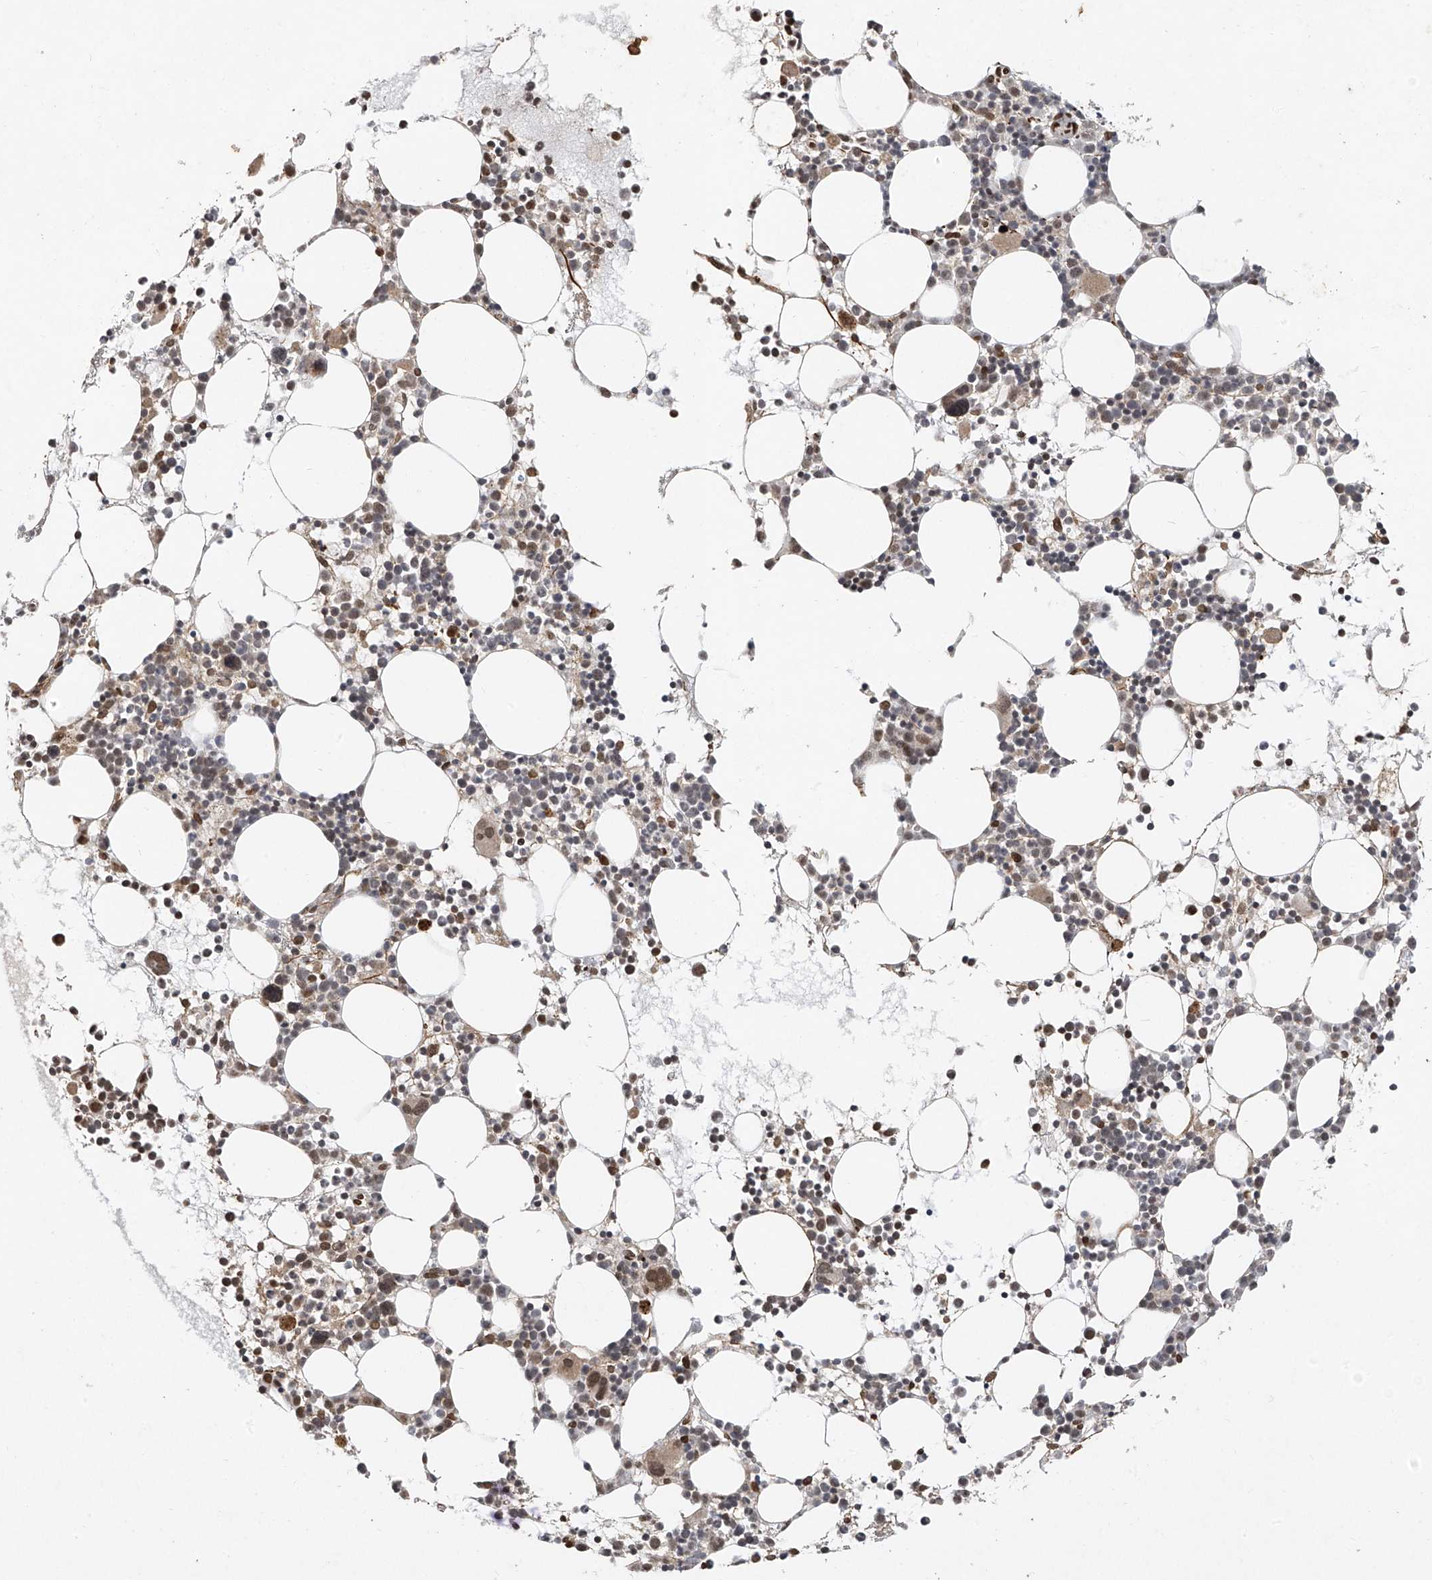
{"staining": {"intensity": "moderate", "quantity": "<25%", "location": "nuclear"}, "tissue": "bone marrow", "cell_type": "Hematopoietic cells", "image_type": "normal", "snomed": [{"axis": "morphology", "description": "Normal tissue, NOS"}, {"axis": "topography", "description": "Bone marrow"}], "caption": "Unremarkable bone marrow demonstrates moderate nuclear positivity in approximately <25% of hematopoietic cells Nuclei are stained in blue..", "gene": "ATRIP", "patient": {"sex": "female", "age": 62}}